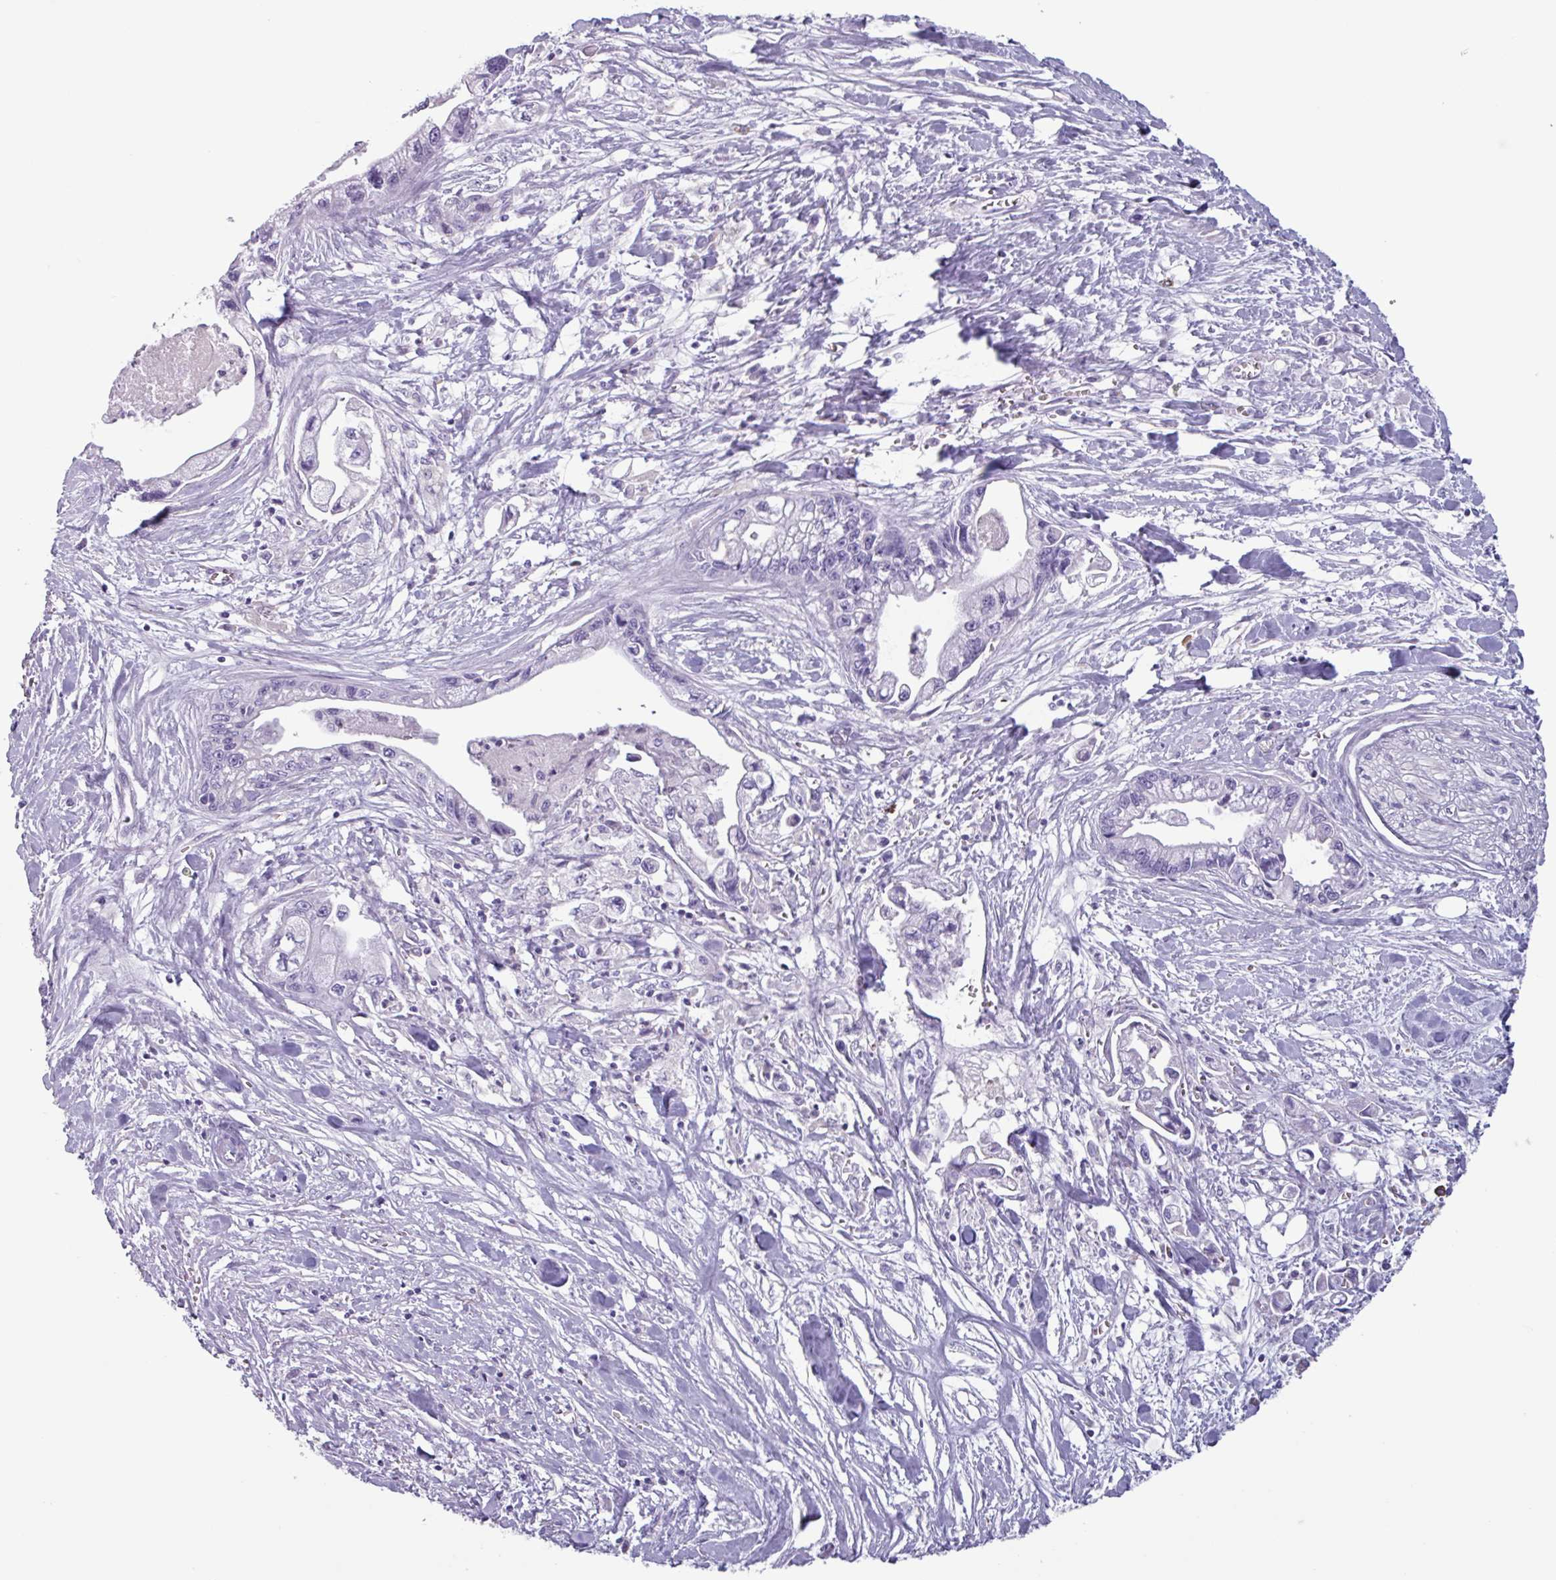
{"staining": {"intensity": "negative", "quantity": "none", "location": "none"}, "tissue": "pancreatic cancer", "cell_type": "Tumor cells", "image_type": "cancer", "snomed": [{"axis": "morphology", "description": "Adenocarcinoma, NOS"}, {"axis": "topography", "description": "Pancreas"}], "caption": "Tumor cells show no significant expression in adenocarcinoma (pancreatic). (Brightfield microscopy of DAB (3,3'-diaminobenzidine) IHC at high magnification).", "gene": "ADGRE1", "patient": {"sex": "male", "age": 61}}